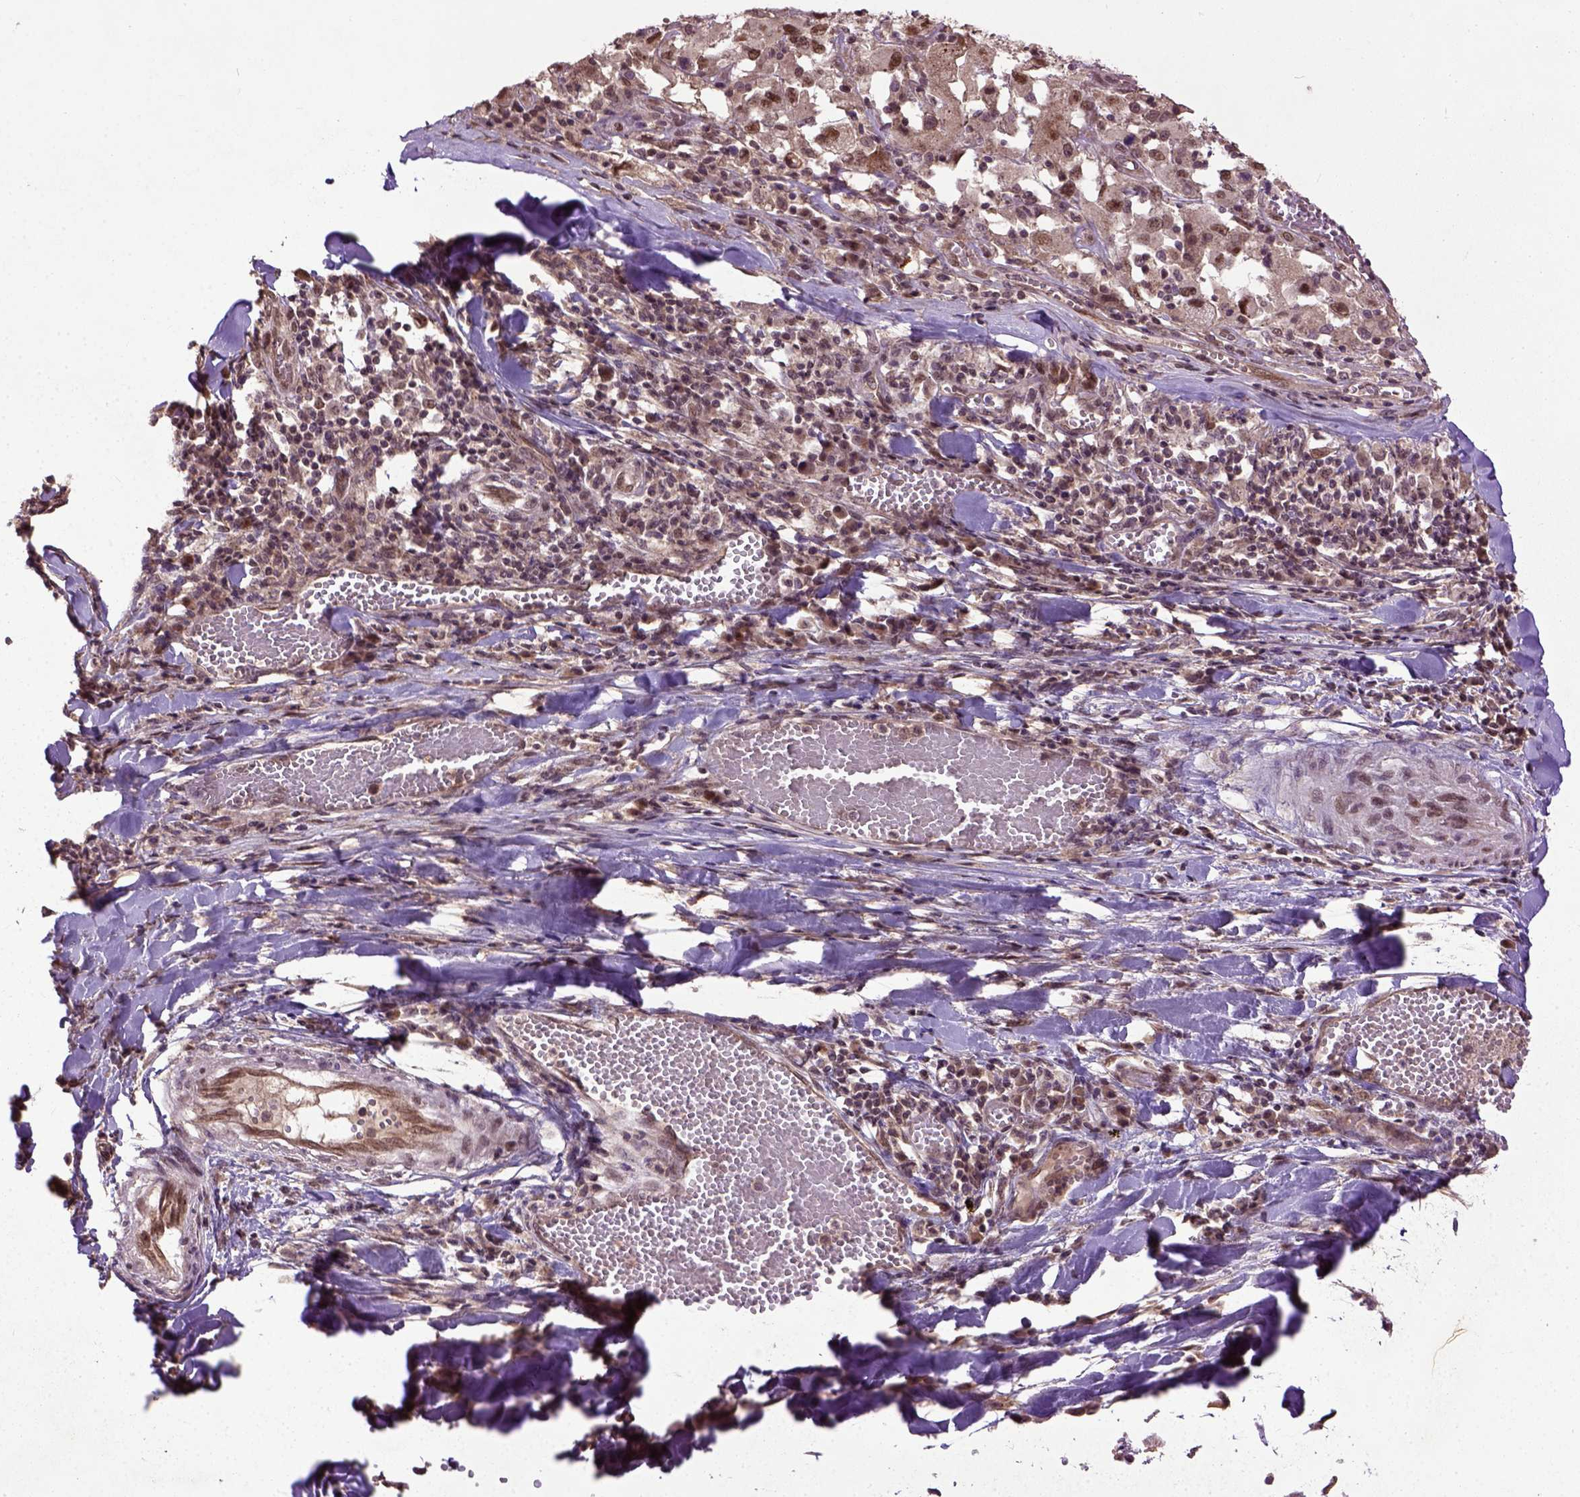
{"staining": {"intensity": "moderate", "quantity": ">75%", "location": "cytoplasmic/membranous"}, "tissue": "melanoma", "cell_type": "Tumor cells", "image_type": "cancer", "snomed": [{"axis": "morphology", "description": "Malignant melanoma, Metastatic site"}, {"axis": "topography", "description": "Lymph node"}], "caption": "Human melanoma stained with a brown dye exhibits moderate cytoplasmic/membranous positive positivity in approximately >75% of tumor cells.", "gene": "UBA3", "patient": {"sex": "male", "age": 50}}